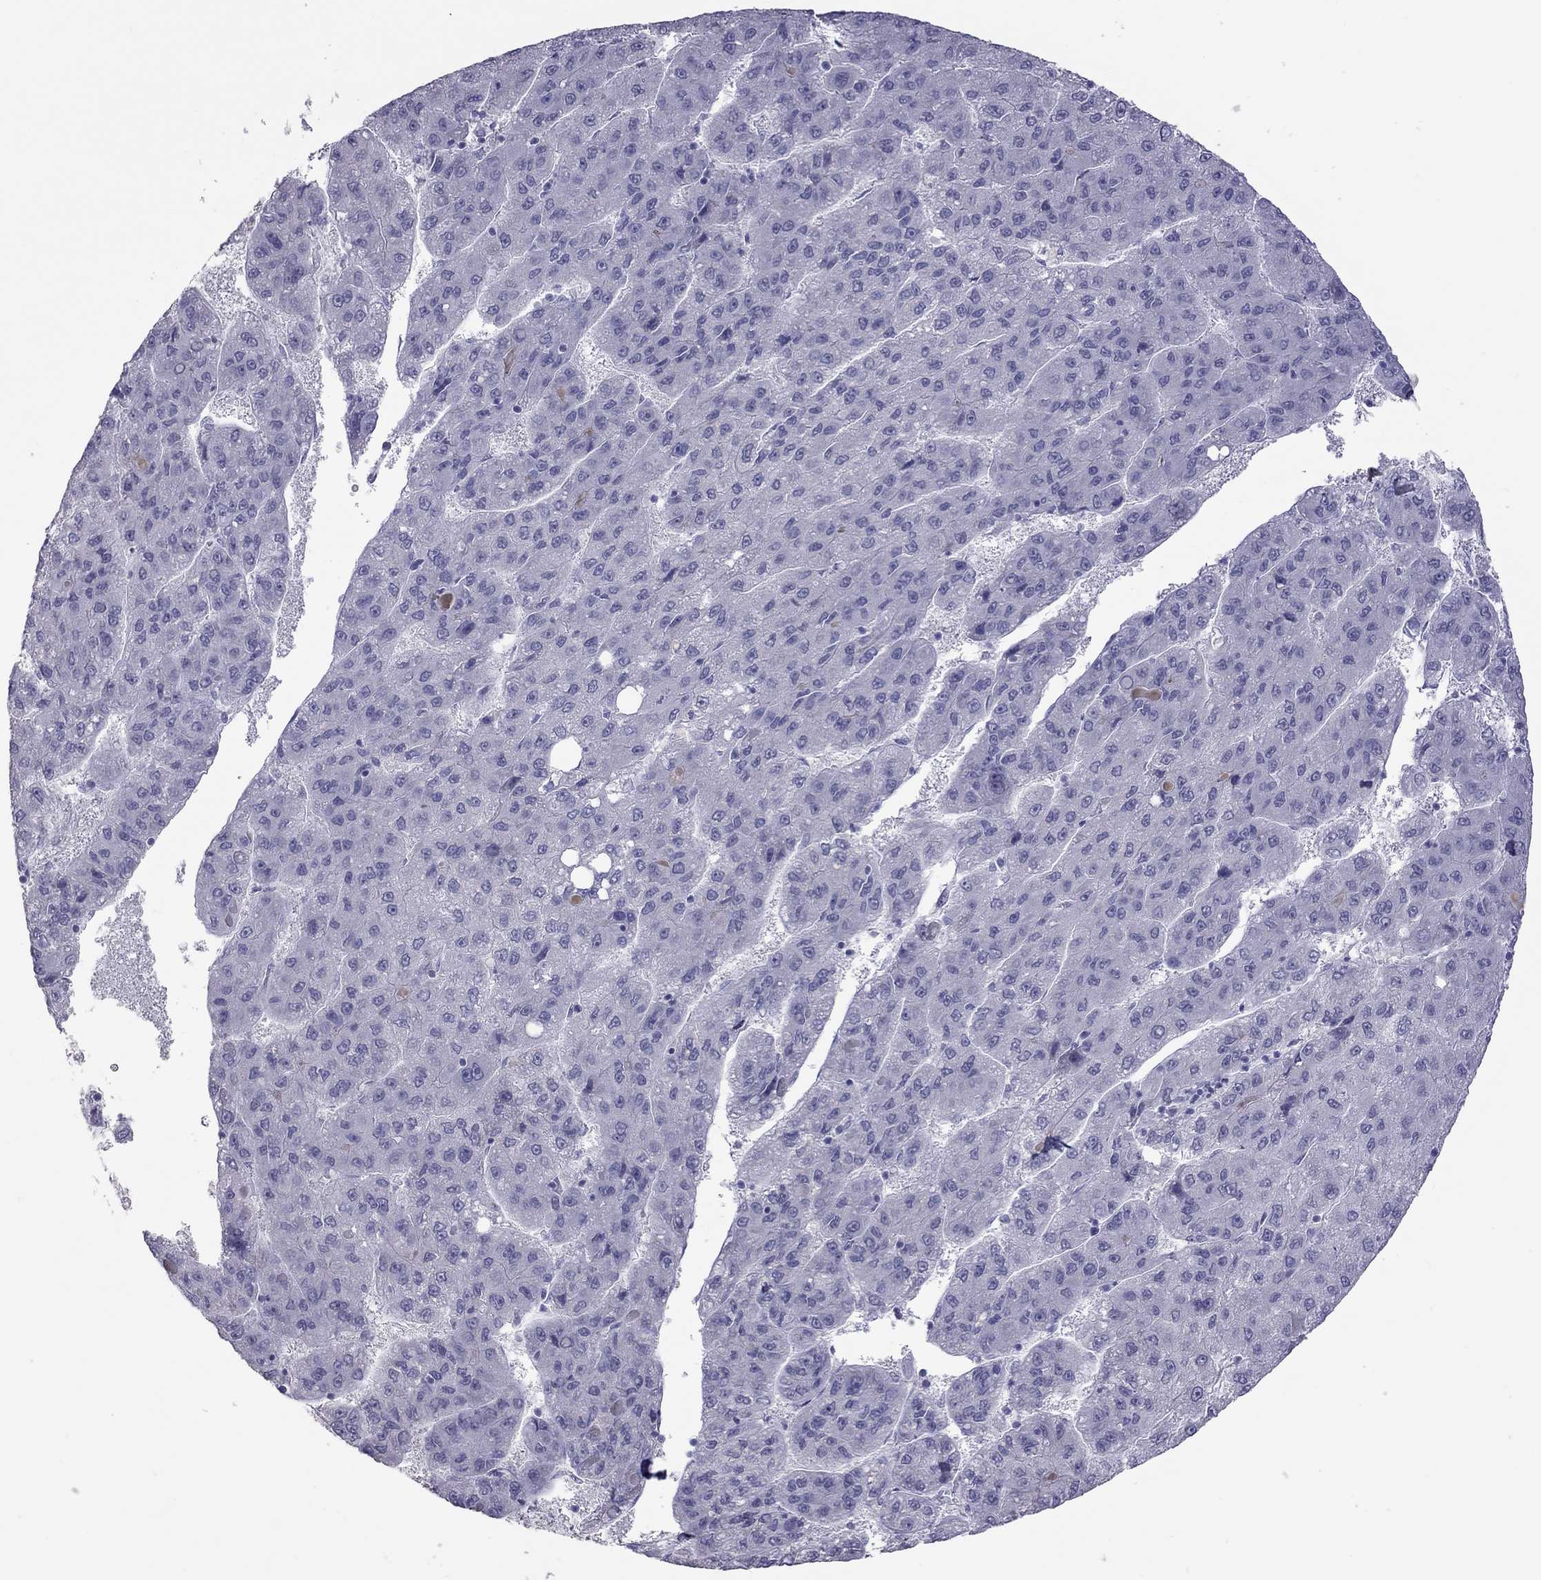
{"staining": {"intensity": "negative", "quantity": "none", "location": "none"}, "tissue": "liver cancer", "cell_type": "Tumor cells", "image_type": "cancer", "snomed": [{"axis": "morphology", "description": "Carcinoma, Hepatocellular, NOS"}, {"axis": "topography", "description": "Liver"}], "caption": "Immunohistochemistry histopathology image of human hepatocellular carcinoma (liver) stained for a protein (brown), which reveals no positivity in tumor cells.", "gene": "MUC16", "patient": {"sex": "female", "age": 82}}